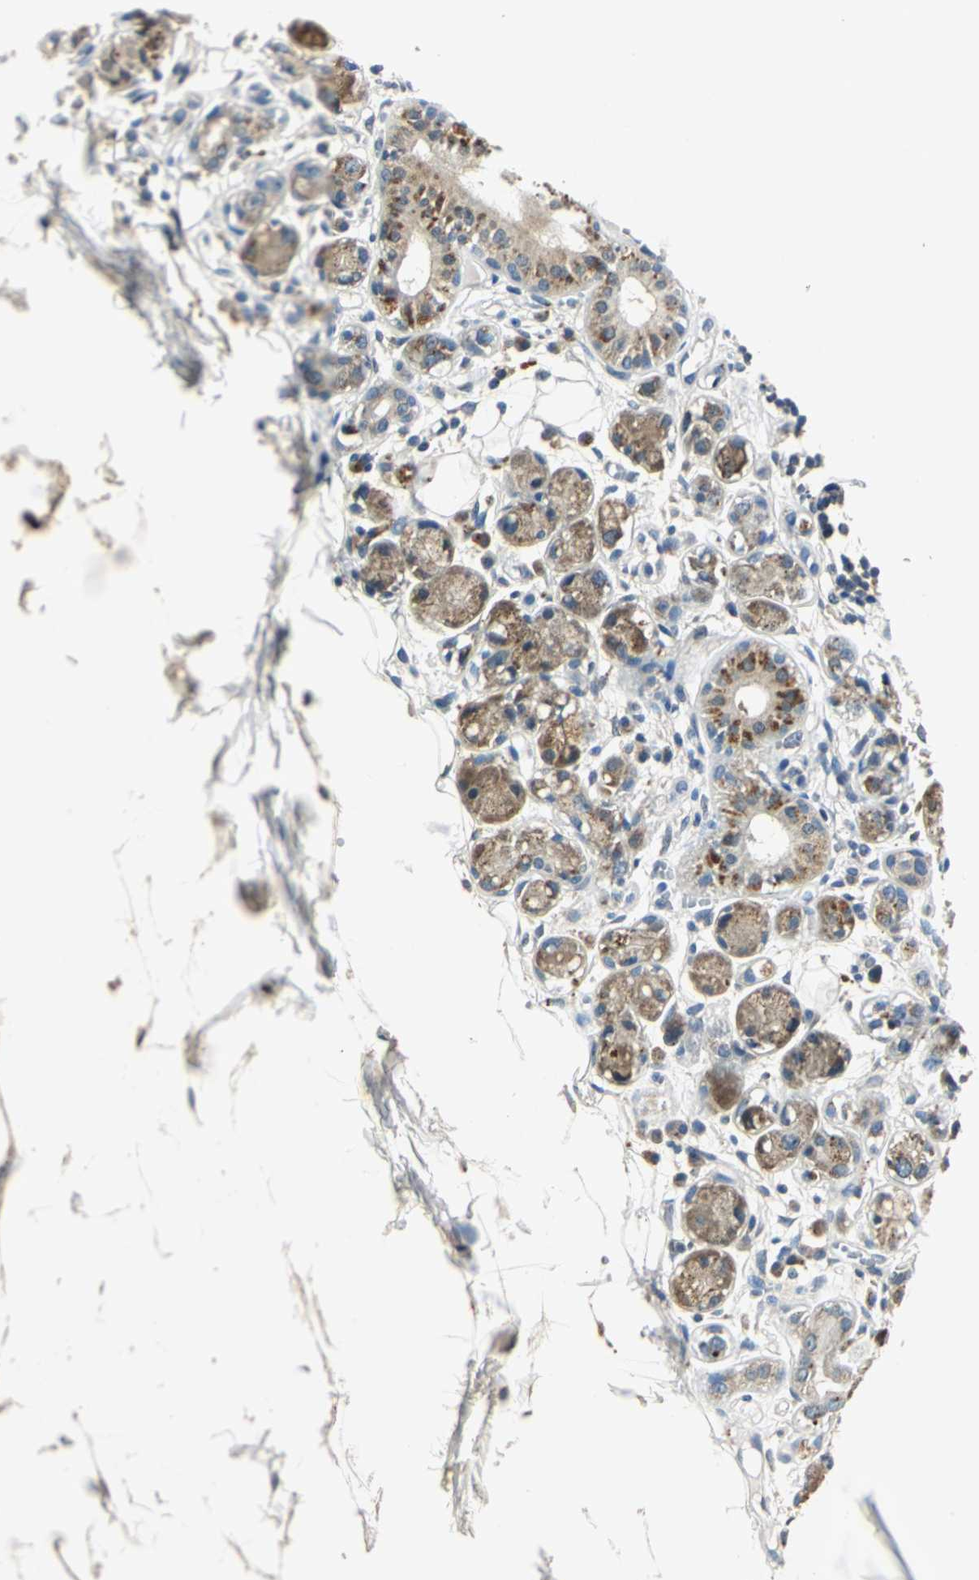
{"staining": {"intensity": "weak", "quantity": "25%-75%", "location": "cytoplasmic/membranous"}, "tissue": "adipose tissue", "cell_type": "Adipocytes", "image_type": "normal", "snomed": [{"axis": "morphology", "description": "Normal tissue, NOS"}, {"axis": "morphology", "description": "Inflammation, NOS"}, {"axis": "topography", "description": "Vascular tissue"}, {"axis": "topography", "description": "Salivary gland"}], "caption": "Approximately 25%-75% of adipocytes in normal adipose tissue reveal weak cytoplasmic/membranous protein expression as visualized by brown immunohistochemical staining.", "gene": "NIT1", "patient": {"sex": "female", "age": 75}}